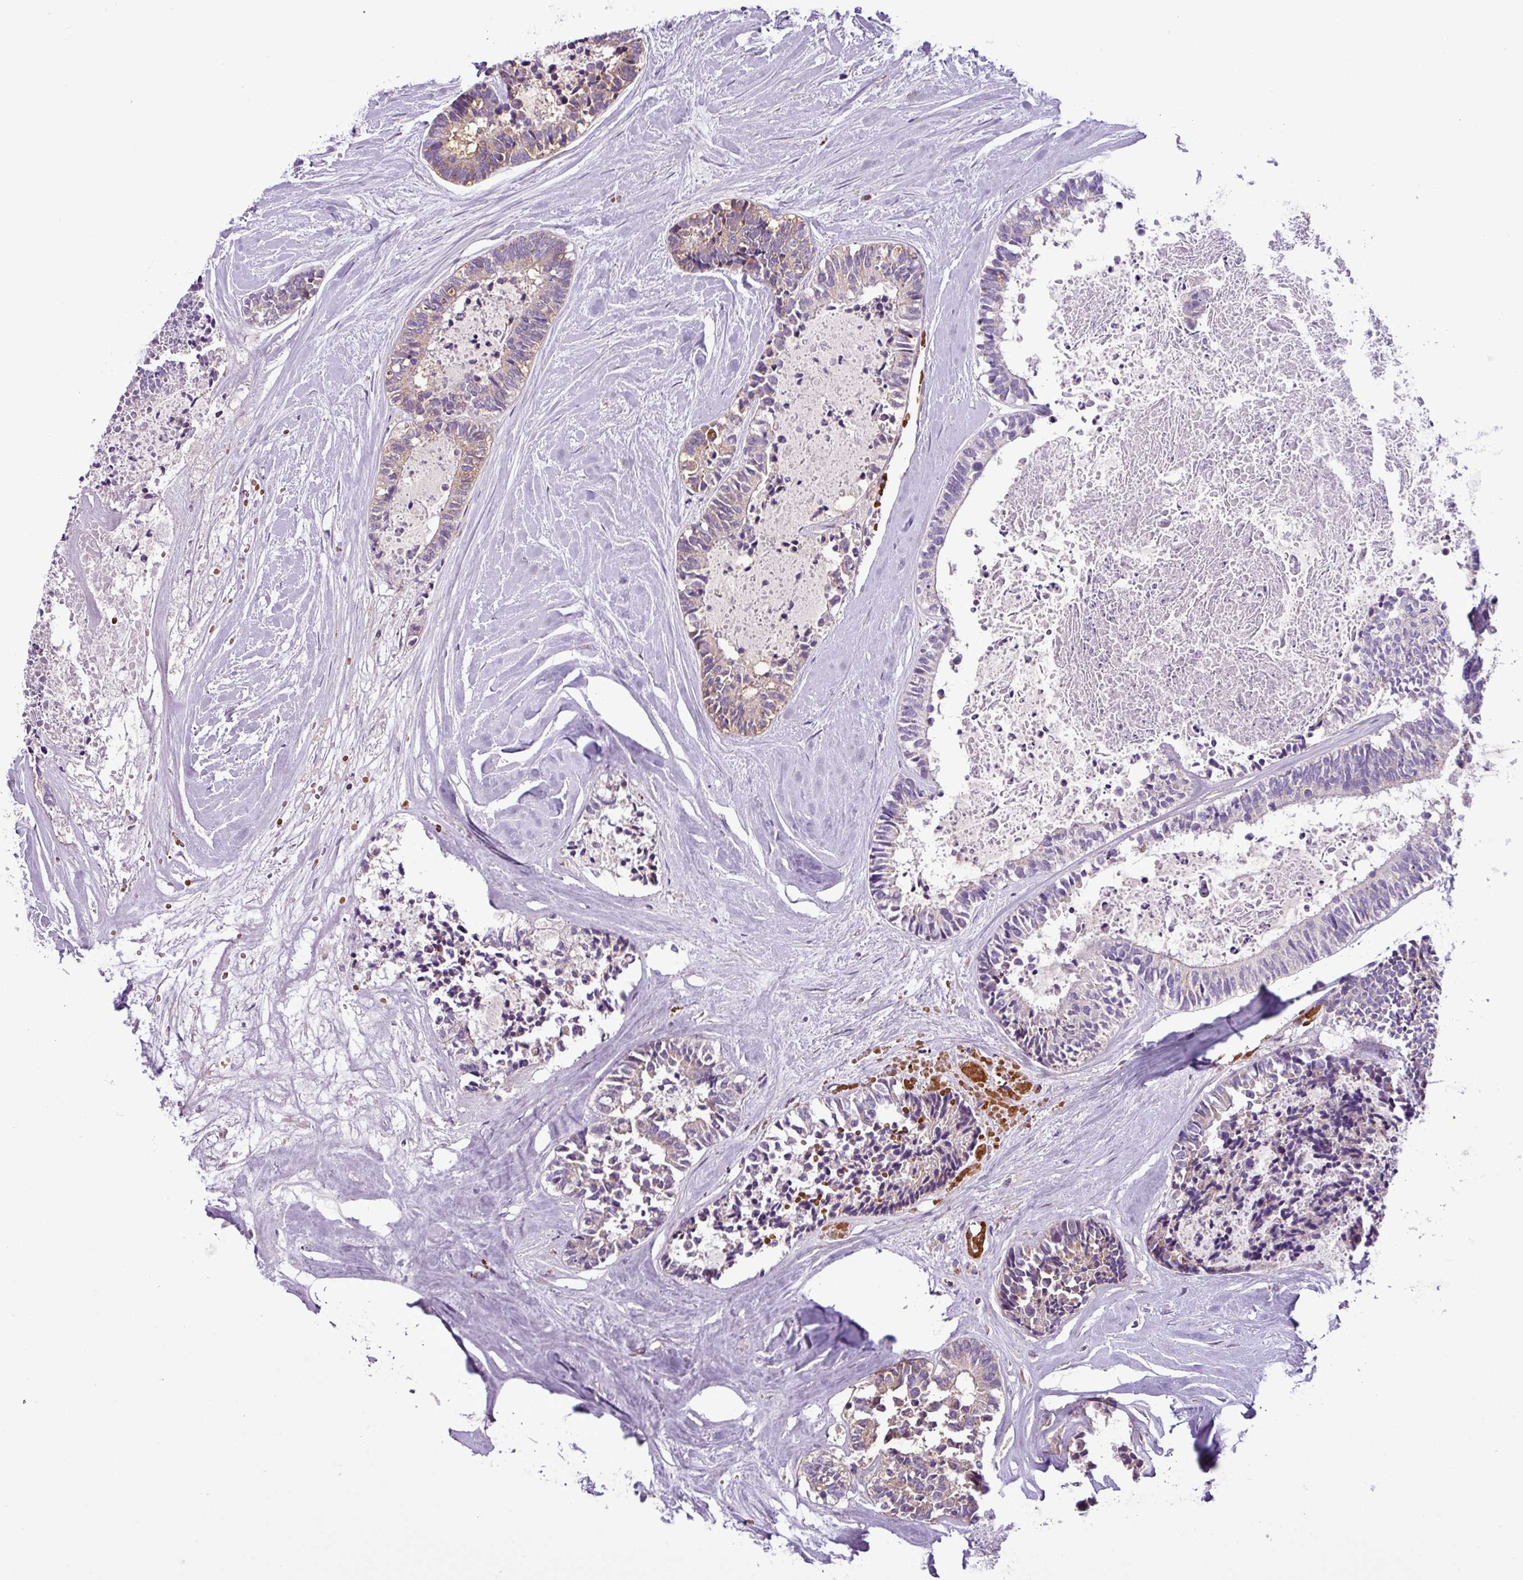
{"staining": {"intensity": "moderate", "quantity": "<25%", "location": "cytoplasmic/membranous"}, "tissue": "colorectal cancer", "cell_type": "Tumor cells", "image_type": "cancer", "snomed": [{"axis": "morphology", "description": "Adenocarcinoma, NOS"}, {"axis": "topography", "description": "Colon"}, {"axis": "topography", "description": "Rectum"}], "caption": "A brown stain labels moderate cytoplasmic/membranous staining of a protein in colorectal cancer tumor cells. The staining is performed using DAB brown chromogen to label protein expression. The nuclei are counter-stained blue using hematoxylin.", "gene": "FAM183A", "patient": {"sex": "male", "age": 57}}